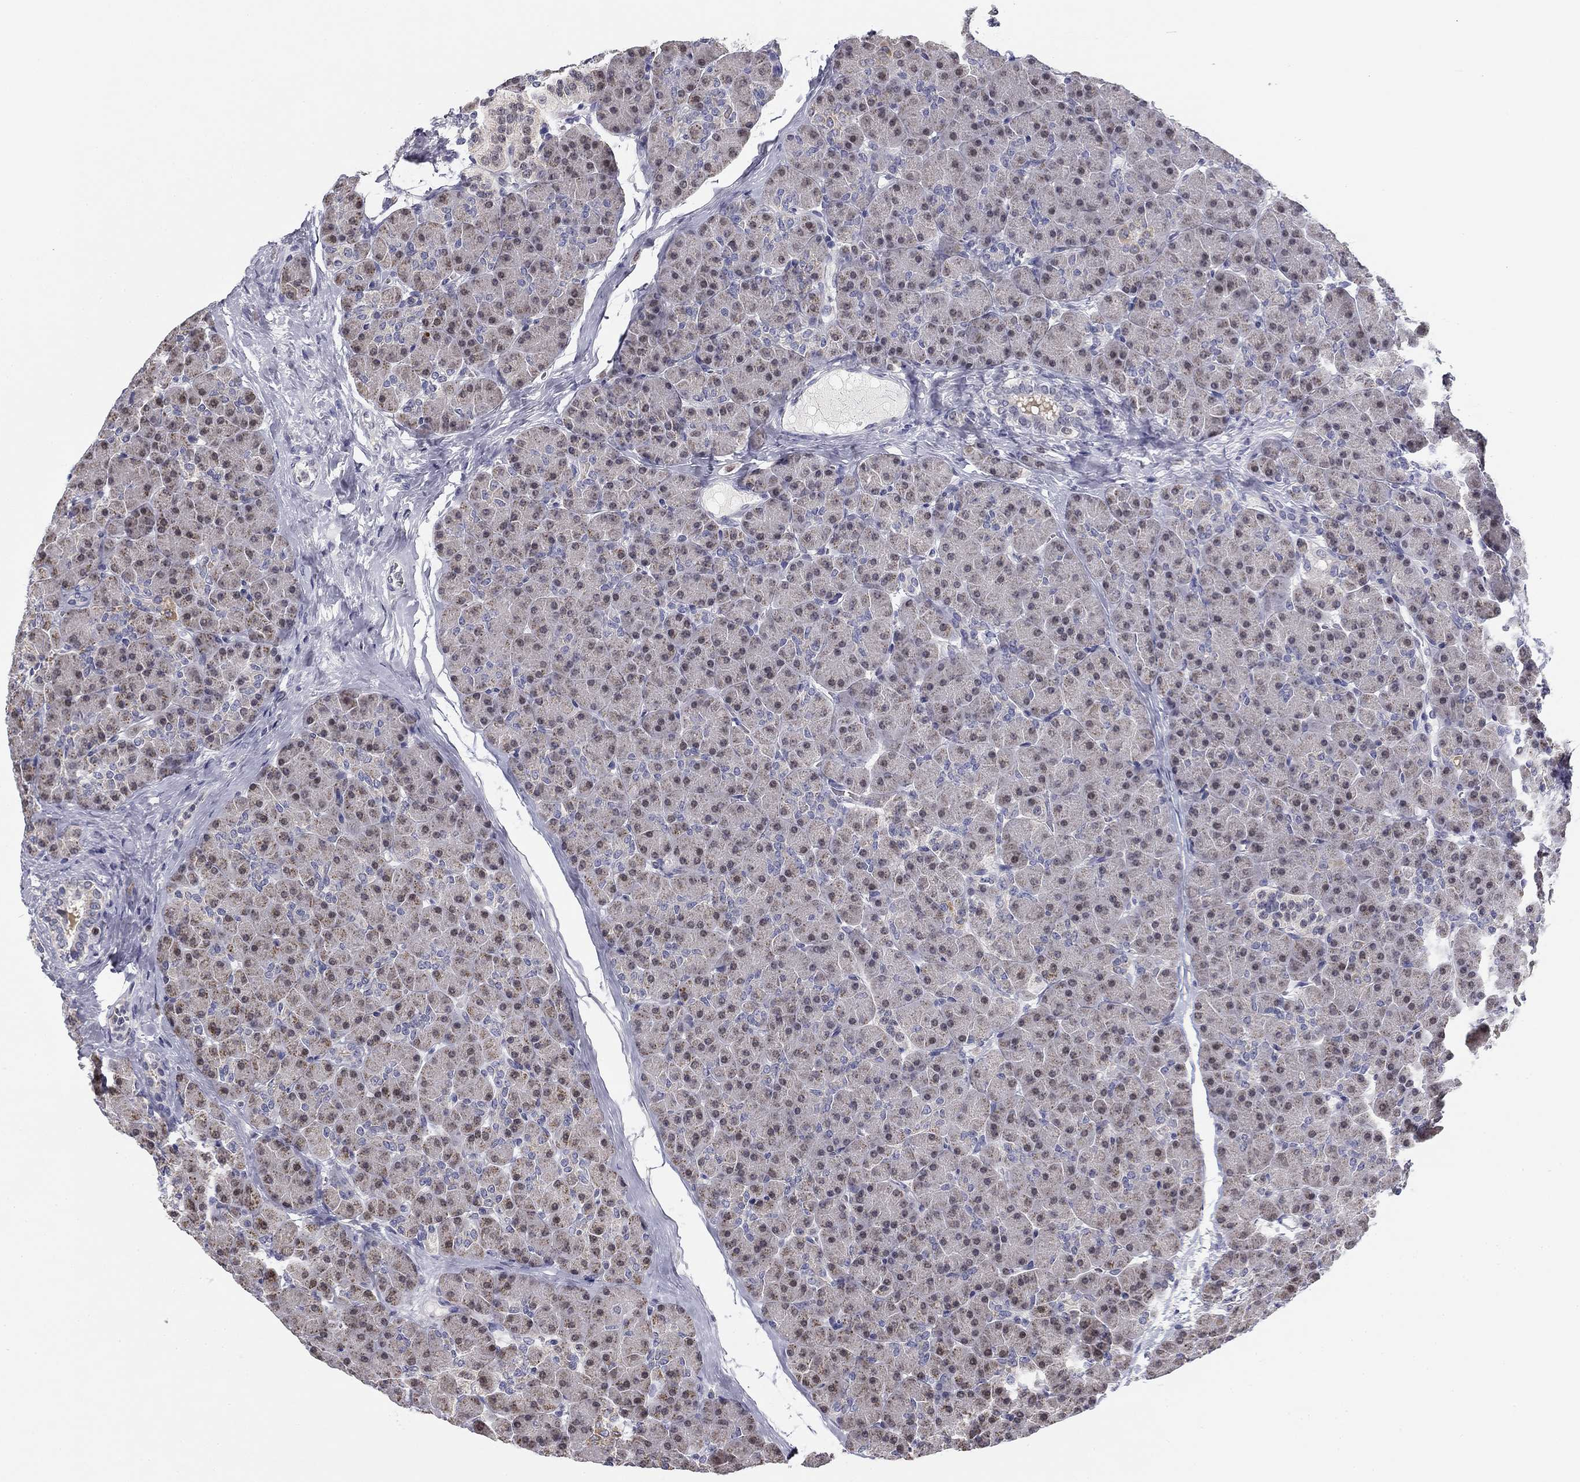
{"staining": {"intensity": "weak", "quantity": "25%-75%", "location": "nuclear"}, "tissue": "pancreas", "cell_type": "Exocrine glandular cells", "image_type": "normal", "snomed": [{"axis": "morphology", "description": "Normal tissue, NOS"}, {"axis": "topography", "description": "Pancreas"}], "caption": "Normal pancreas displays weak nuclear staining in approximately 25%-75% of exocrine glandular cells.", "gene": "SLC2A9", "patient": {"sex": "female", "age": 44}}